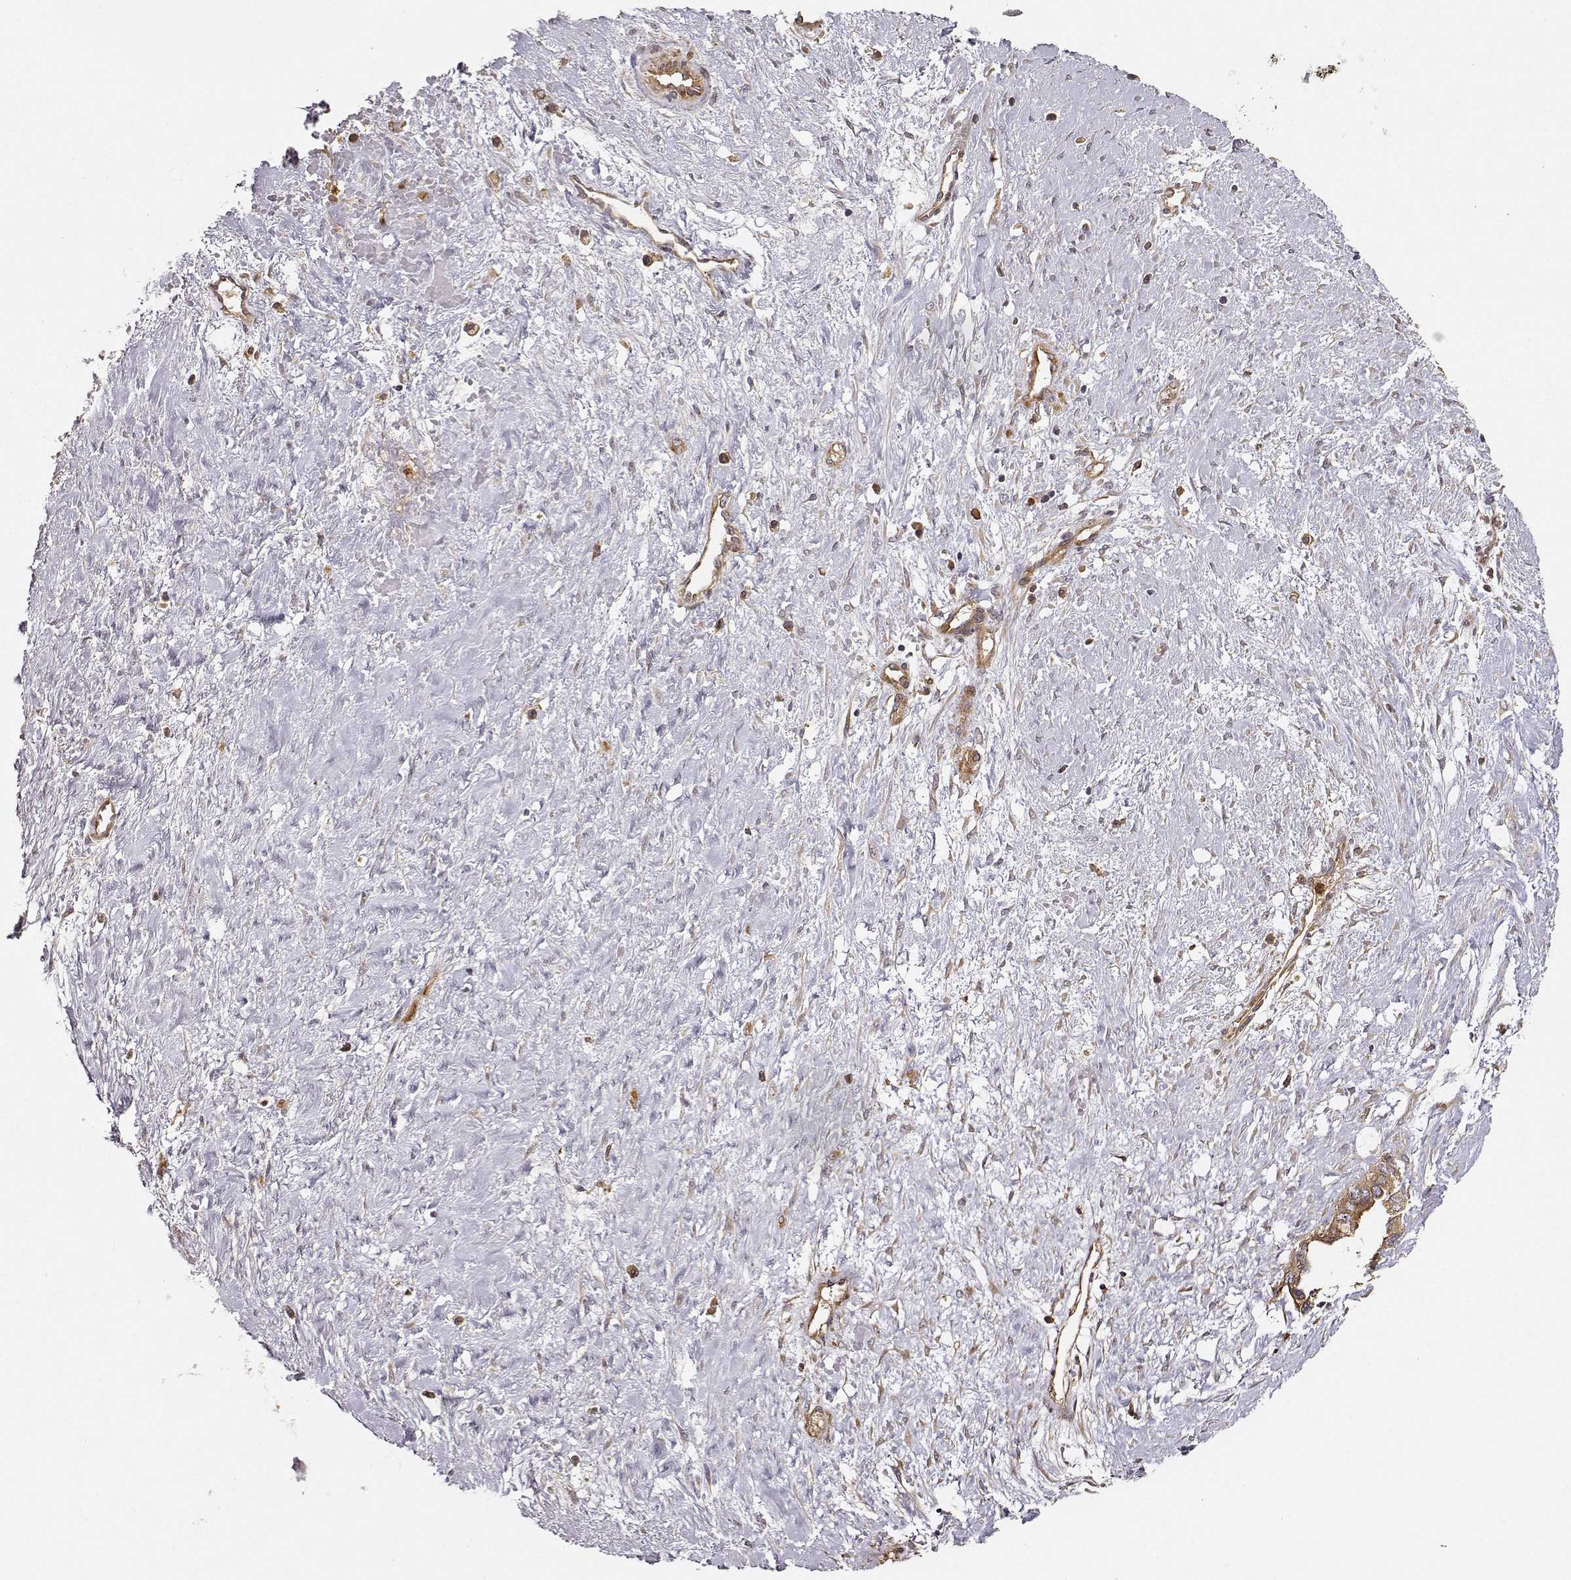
{"staining": {"intensity": "moderate", "quantity": ">75%", "location": "cytoplasmic/membranous"}, "tissue": "ovarian cancer", "cell_type": "Tumor cells", "image_type": "cancer", "snomed": [{"axis": "morphology", "description": "Cystadenocarcinoma, serous, NOS"}, {"axis": "topography", "description": "Ovary"}], "caption": "Immunohistochemistry (IHC) image of neoplastic tissue: human ovarian cancer (serous cystadenocarcinoma) stained using immunohistochemistry (IHC) reveals medium levels of moderate protein expression localized specifically in the cytoplasmic/membranous of tumor cells, appearing as a cytoplasmic/membranous brown color.", "gene": "ARHGEF2", "patient": {"sex": "female", "age": 69}}